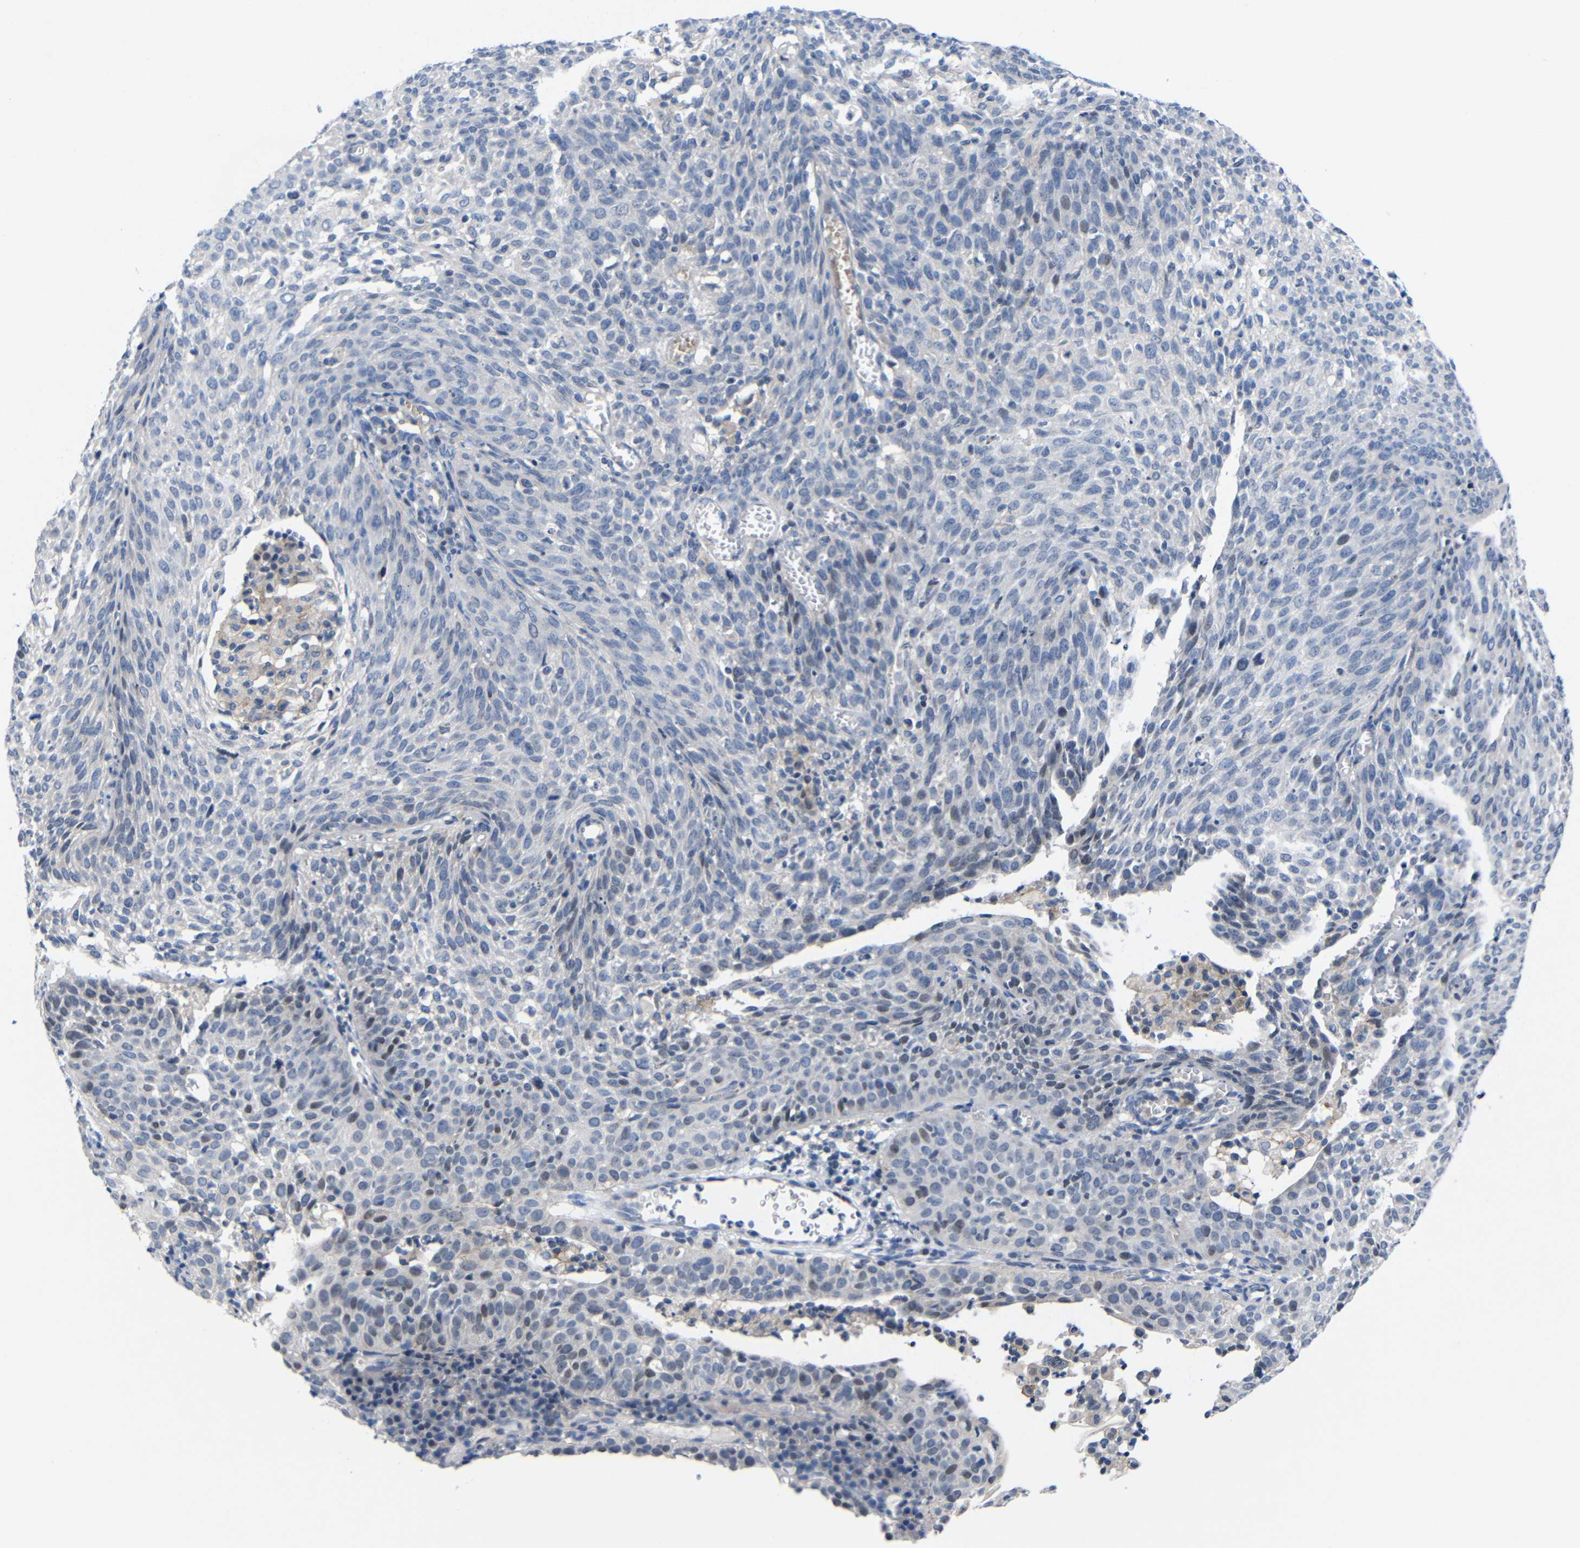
{"staining": {"intensity": "moderate", "quantity": "<25%", "location": "nuclear"}, "tissue": "cervical cancer", "cell_type": "Tumor cells", "image_type": "cancer", "snomed": [{"axis": "morphology", "description": "Squamous cell carcinoma, NOS"}, {"axis": "topography", "description": "Cervix"}], "caption": "Cervical cancer stained with a protein marker demonstrates moderate staining in tumor cells.", "gene": "CMTM1", "patient": {"sex": "female", "age": 39}}